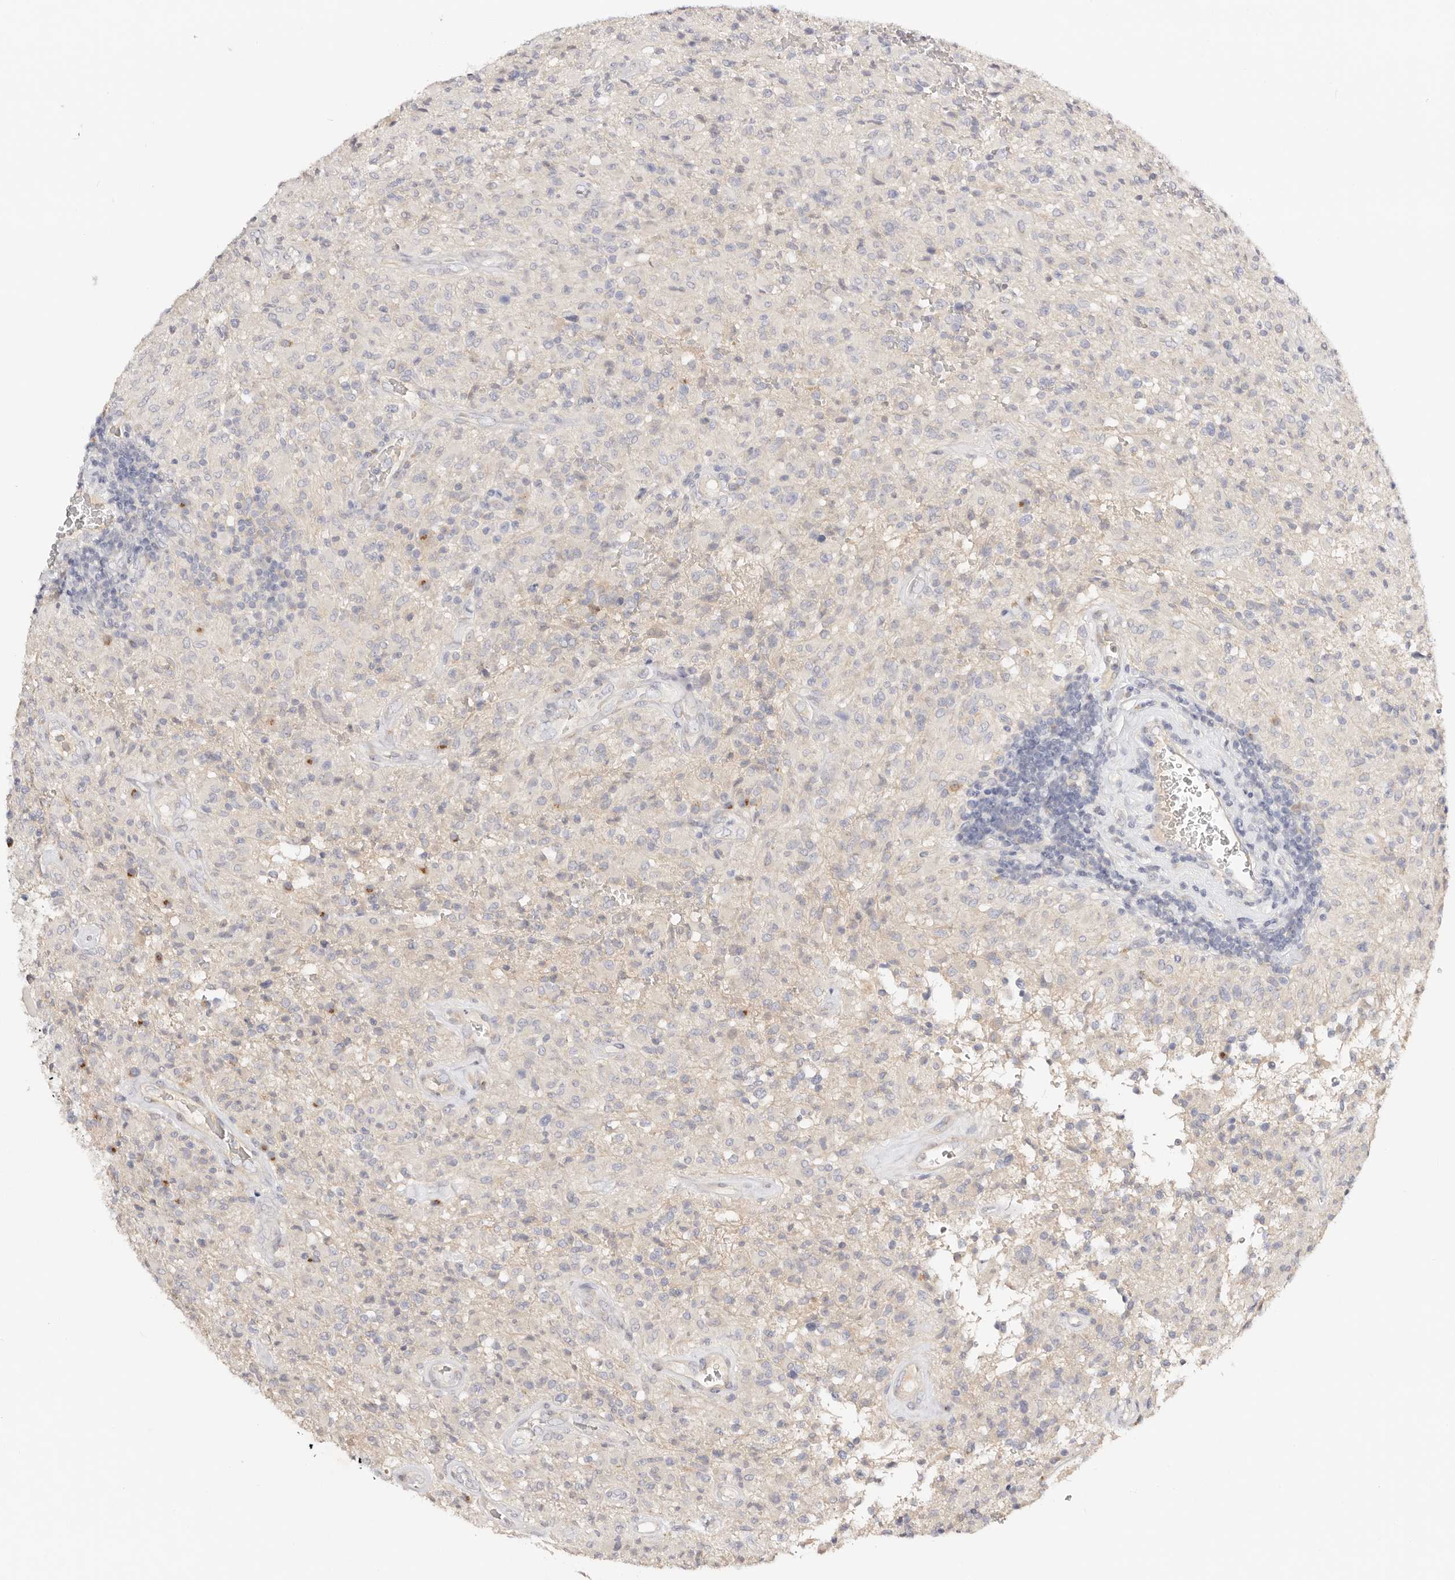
{"staining": {"intensity": "negative", "quantity": "none", "location": "none"}, "tissue": "glioma", "cell_type": "Tumor cells", "image_type": "cancer", "snomed": [{"axis": "morphology", "description": "Glioma, malignant, High grade"}, {"axis": "topography", "description": "Brain"}], "caption": "High-grade glioma (malignant) was stained to show a protein in brown. There is no significant positivity in tumor cells. (Stains: DAB (3,3'-diaminobenzidine) immunohistochemistry (IHC) with hematoxylin counter stain, Microscopy: brightfield microscopy at high magnification).", "gene": "DNASE1", "patient": {"sex": "female", "age": 57}}